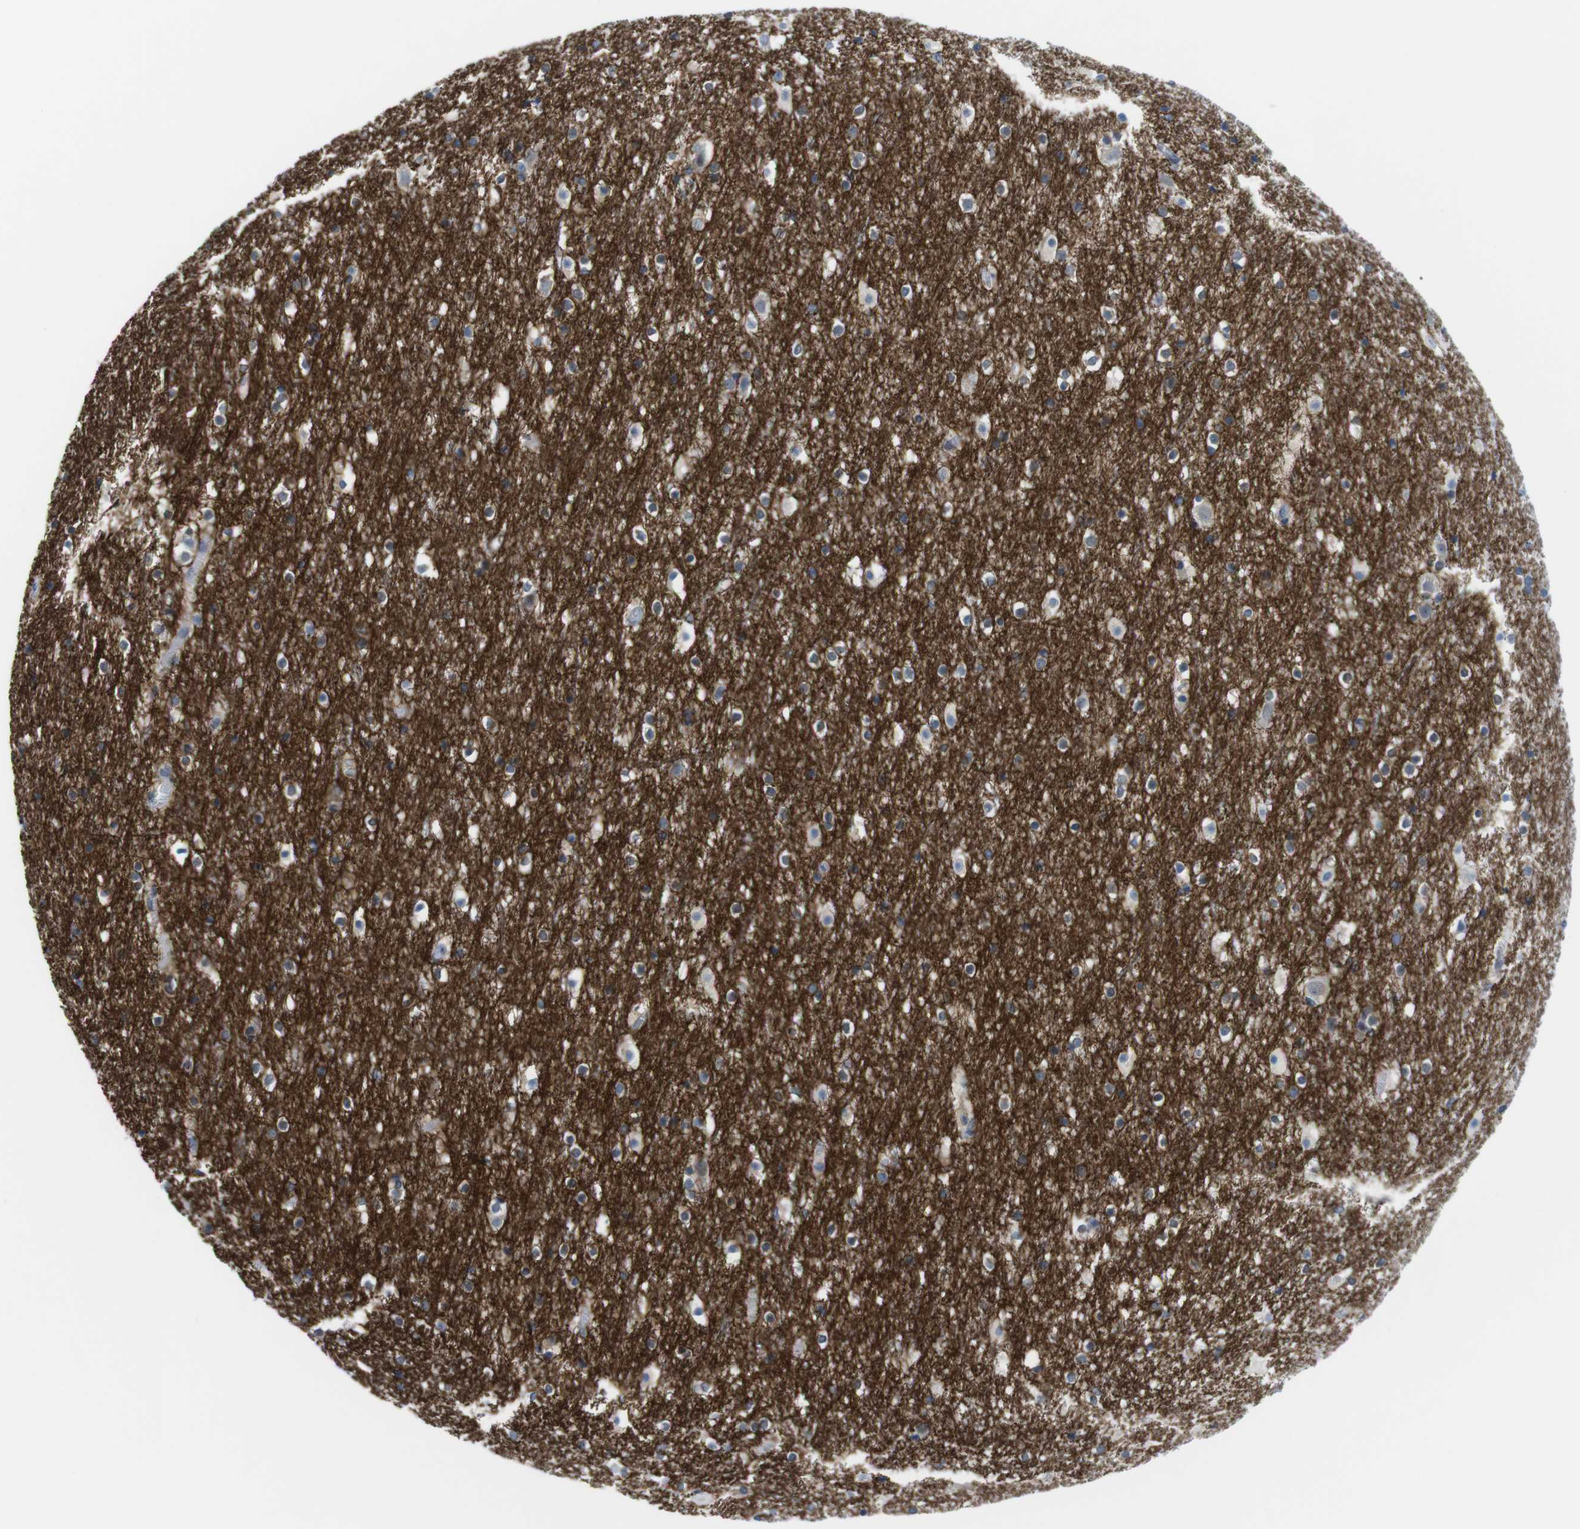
{"staining": {"intensity": "negative", "quantity": "none", "location": "none"}, "tissue": "cerebral cortex", "cell_type": "Endothelial cells", "image_type": "normal", "snomed": [{"axis": "morphology", "description": "Normal tissue, NOS"}, {"axis": "topography", "description": "Cerebral cortex"}], "caption": "This is an IHC histopathology image of benign cerebral cortex. There is no staining in endothelial cells.", "gene": "CD300C", "patient": {"sex": "male", "age": 45}}